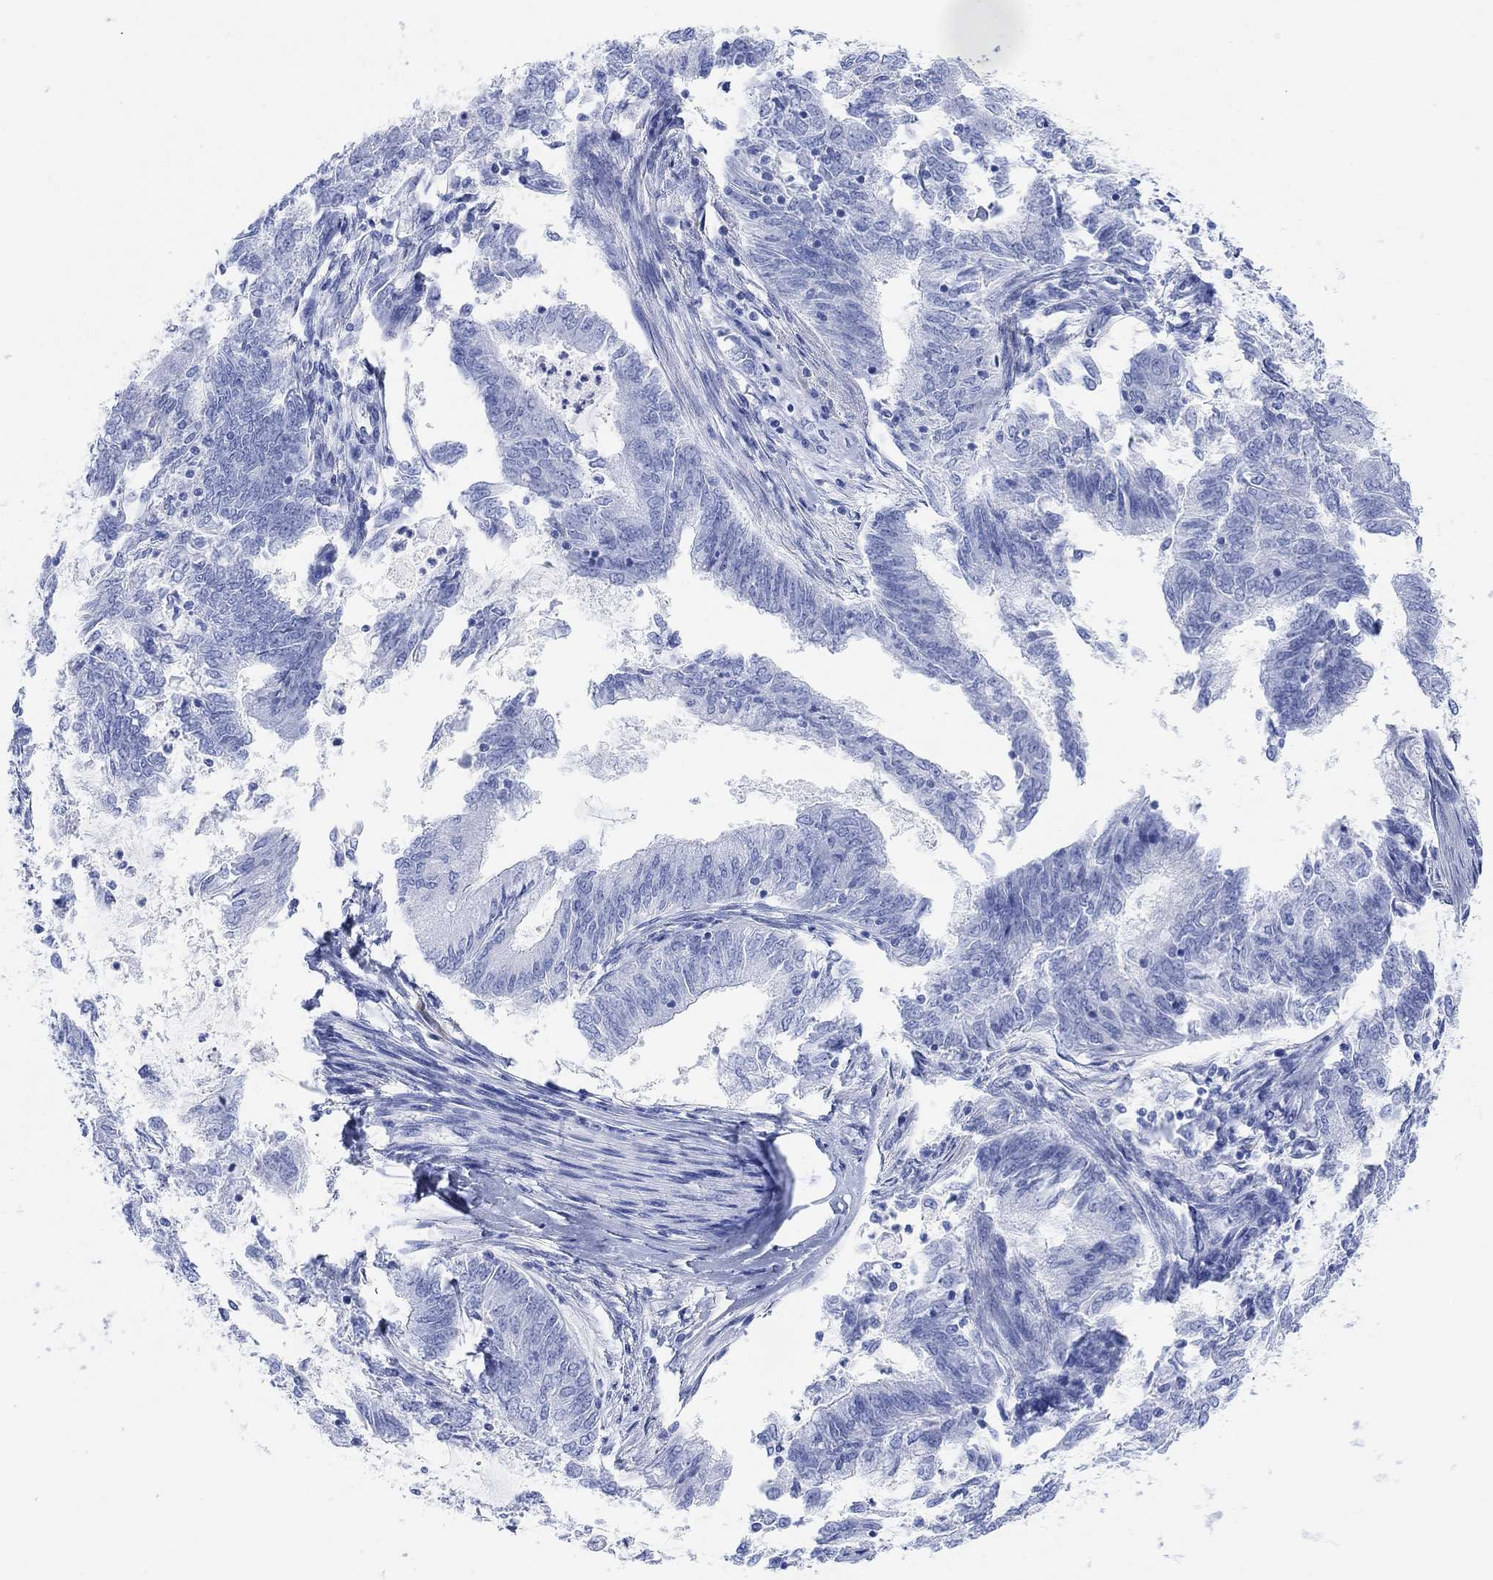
{"staining": {"intensity": "negative", "quantity": "none", "location": "none"}, "tissue": "endometrial cancer", "cell_type": "Tumor cells", "image_type": "cancer", "snomed": [{"axis": "morphology", "description": "Adenocarcinoma, NOS"}, {"axis": "topography", "description": "Endometrium"}], "caption": "Image shows no protein expression in tumor cells of endometrial cancer (adenocarcinoma) tissue.", "gene": "ANKRD33", "patient": {"sex": "female", "age": 62}}